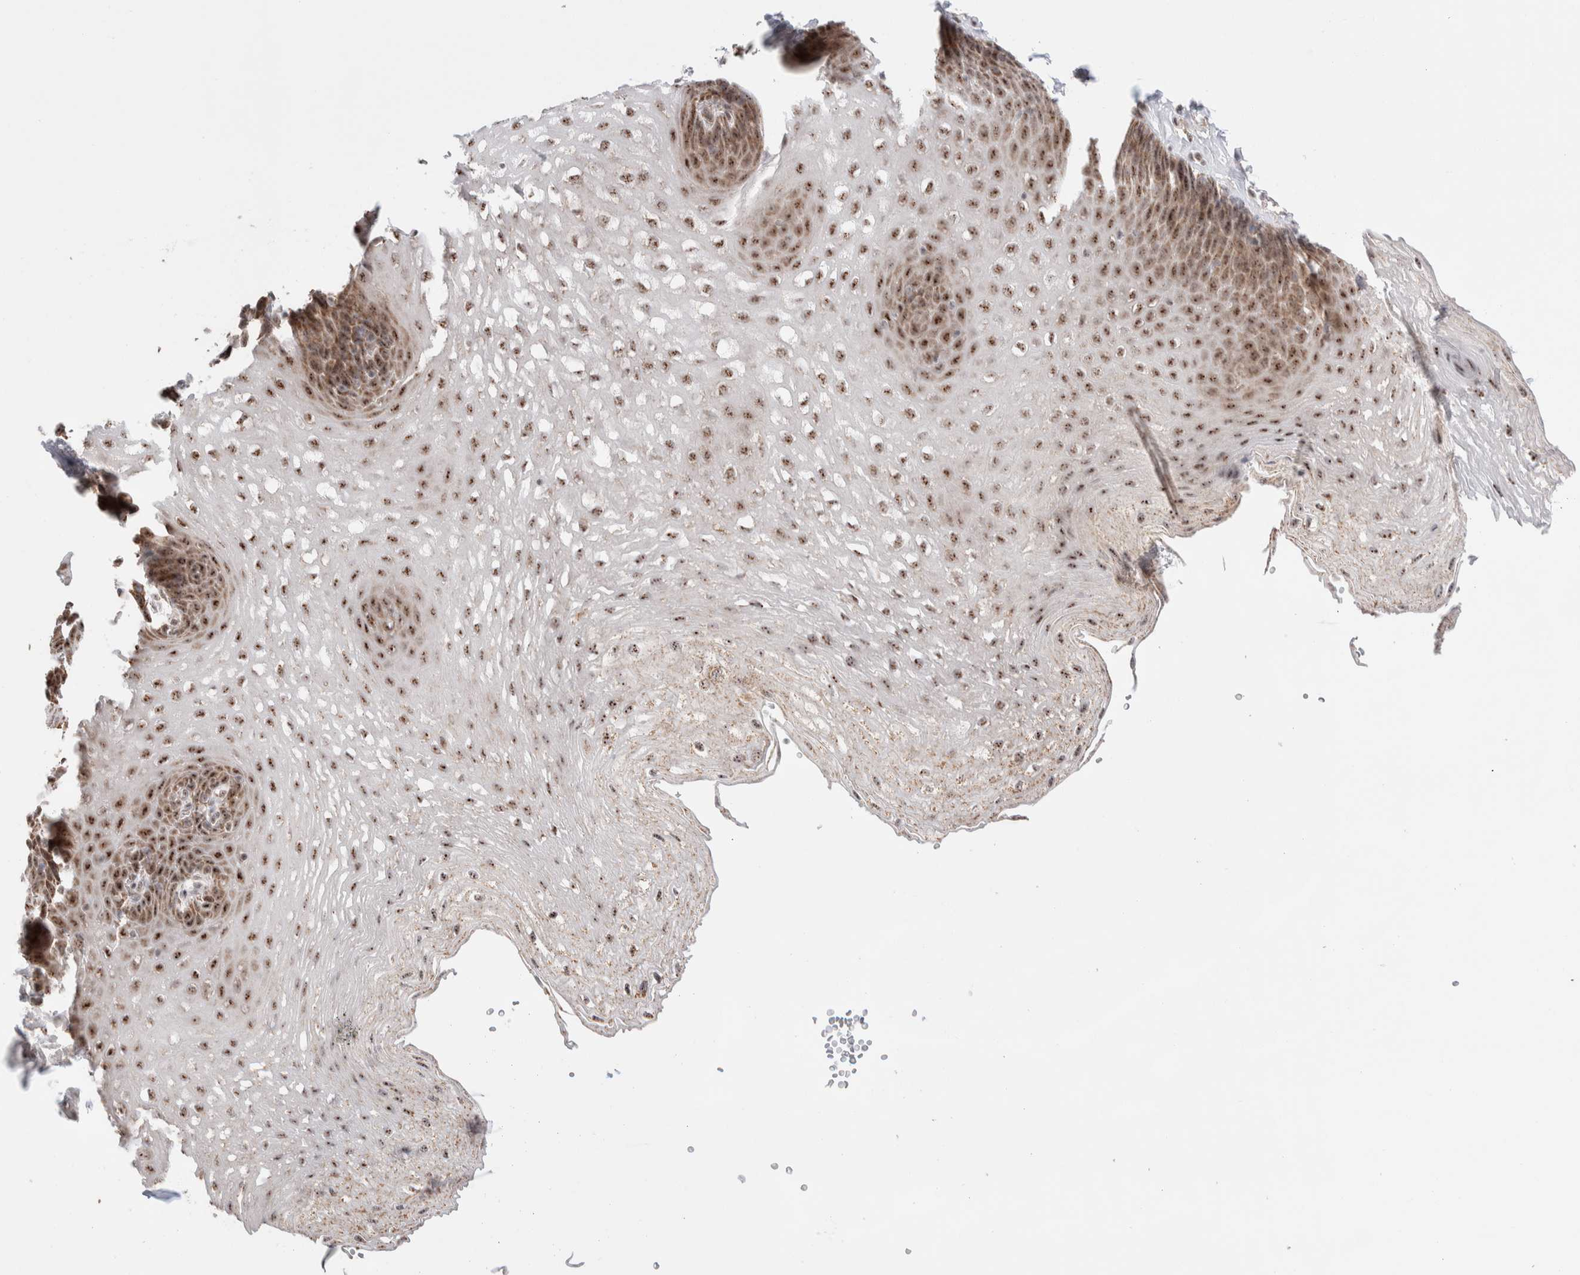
{"staining": {"intensity": "strong", "quantity": ">75%", "location": "cytoplasmic/membranous,nuclear"}, "tissue": "esophagus", "cell_type": "Squamous epithelial cells", "image_type": "normal", "snomed": [{"axis": "morphology", "description": "Normal tissue, NOS"}, {"axis": "topography", "description": "Esophagus"}], "caption": "Protein expression analysis of unremarkable human esophagus reveals strong cytoplasmic/membranous,nuclear staining in about >75% of squamous epithelial cells. (Brightfield microscopy of DAB IHC at high magnification).", "gene": "ZNF695", "patient": {"sex": "female", "age": 66}}